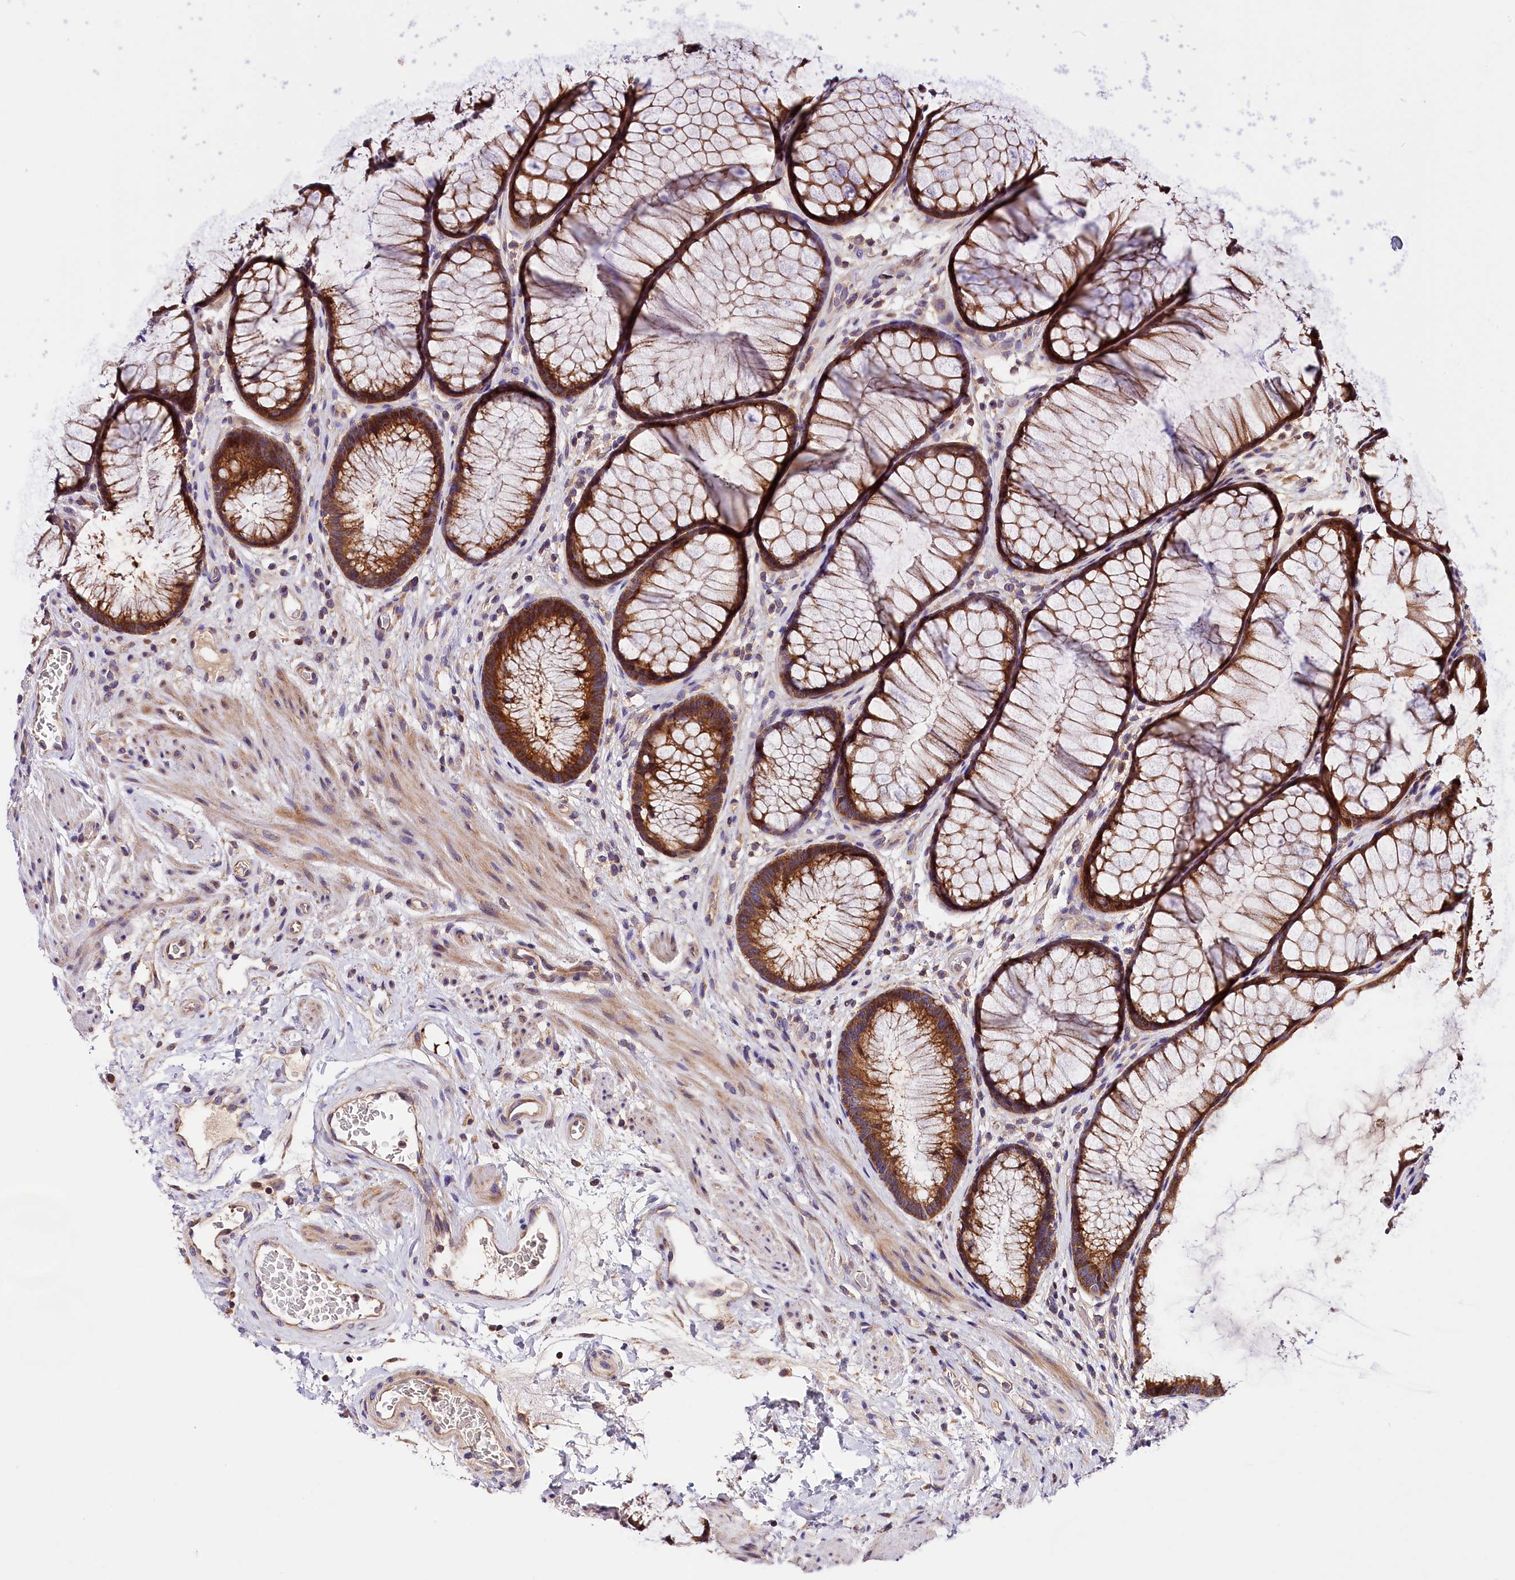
{"staining": {"intensity": "moderate", "quantity": ">75%", "location": "cytoplasmic/membranous"}, "tissue": "colon", "cell_type": "Endothelial cells", "image_type": "normal", "snomed": [{"axis": "morphology", "description": "Normal tissue, NOS"}, {"axis": "topography", "description": "Colon"}], "caption": "Immunohistochemistry (DAB (3,3'-diaminobenzidine)) staining of normal colon reveals moderate cytoplasmic/membranous protein positivity in approximately >75% of endothelial cells.", "gene": "KPTN", "patient": {"sex": "female", "age": 82}}